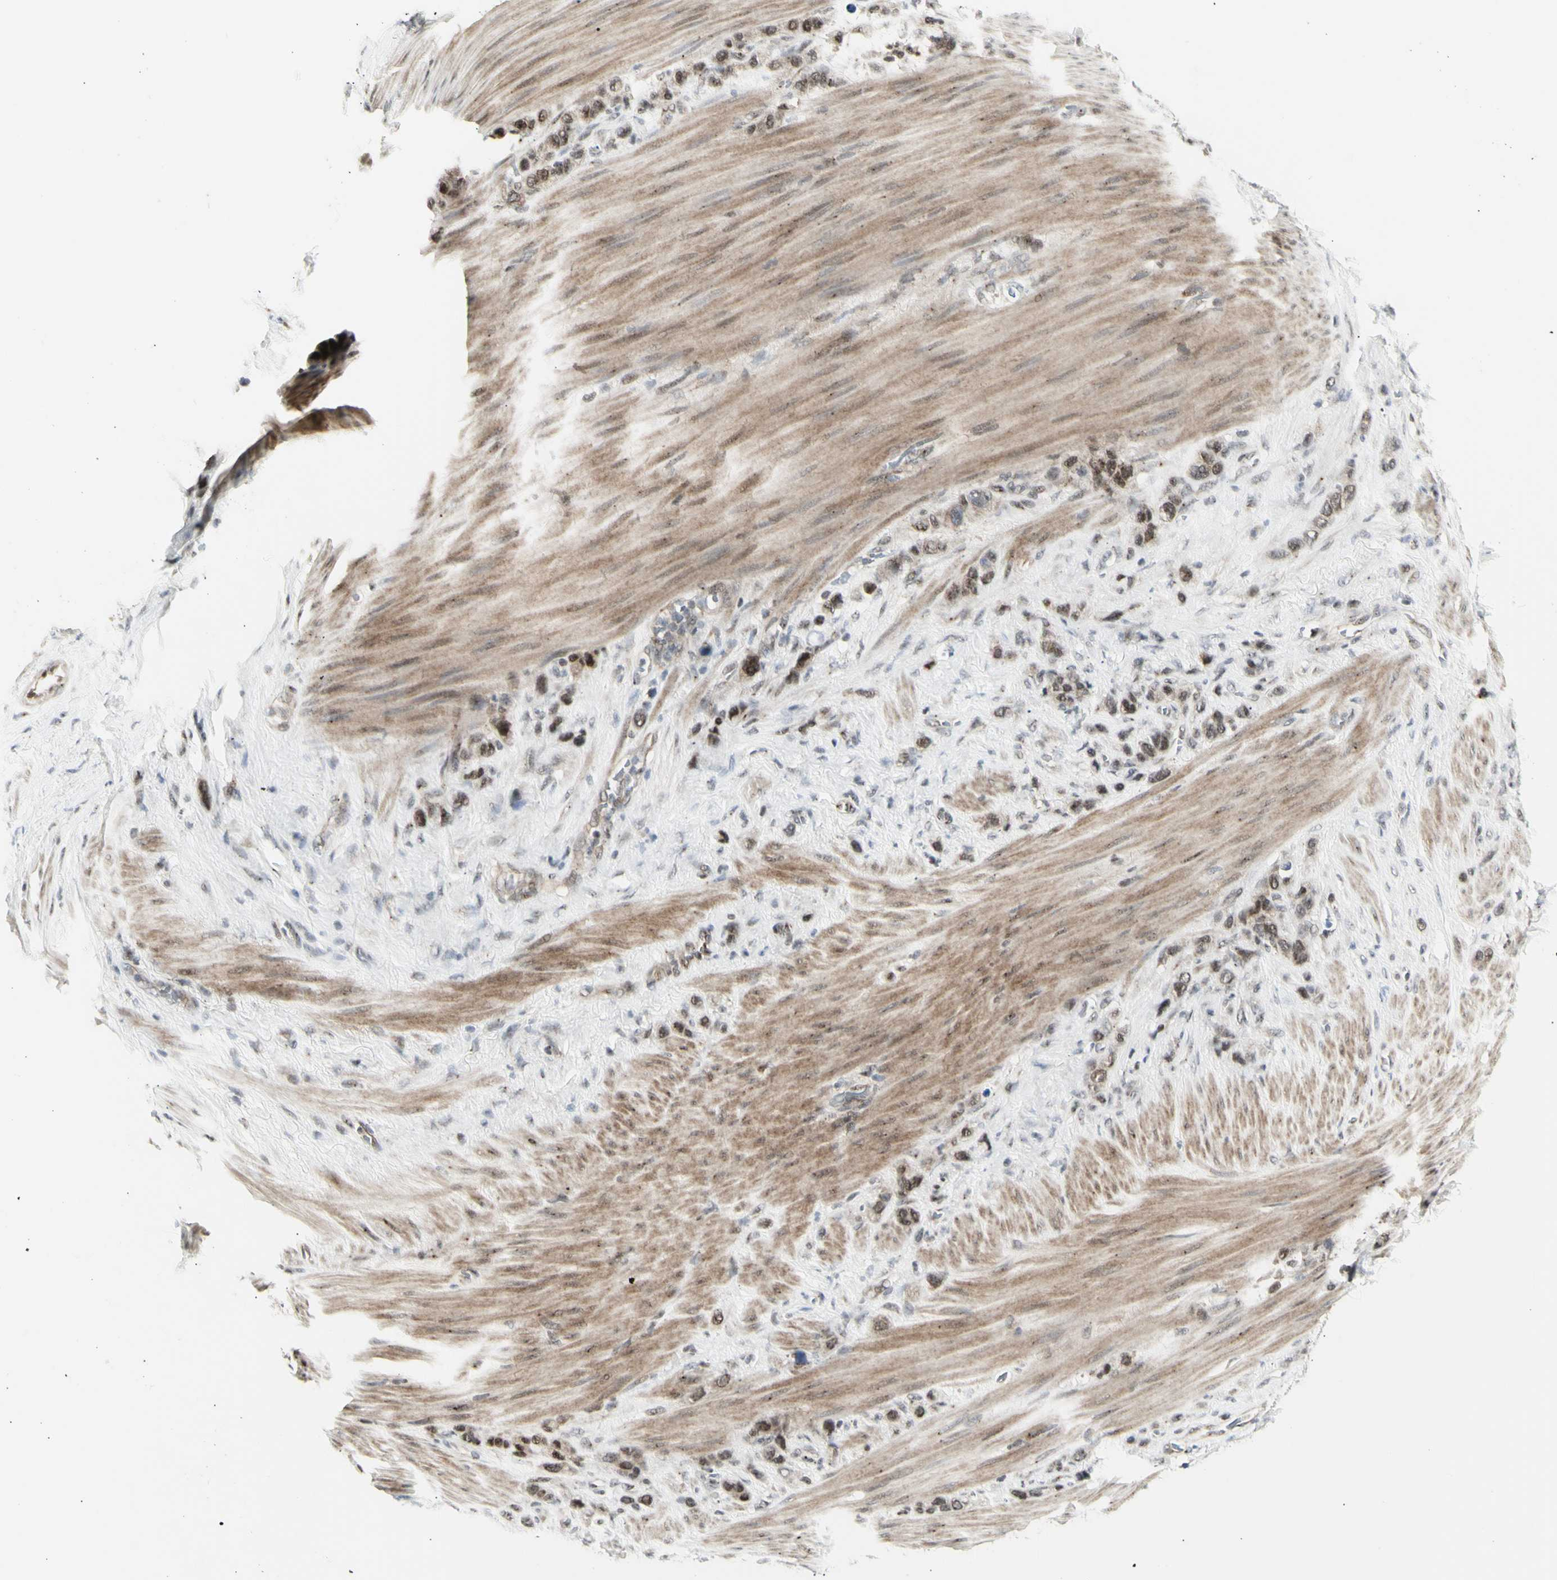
{"staining": {"intensity": "moderate", "quantity": ">75%", "location": "nuclear"}, "tissue": "stomach cancer", "cell_type": "Tumor cells", "image_type": "cancer", "snomed": [{"axis": "morphology", "description": "Adenocarcinoma, NOS"}, {"axis": "morphology", "description": "Adenocarcinoma, High grade"}, {"axis": "topography", "description": "Stomach, upper"}, {"axis": "topography", "description": "Stomach, lower"}], "caption": "Tumor cells demonstrate medium levels of moderate nuclear staining in approximately >75% of cells in adenocarcinoma (stomach).", "gene": "DHRS7B", "patient": {"sex": "female", "age": 65}}